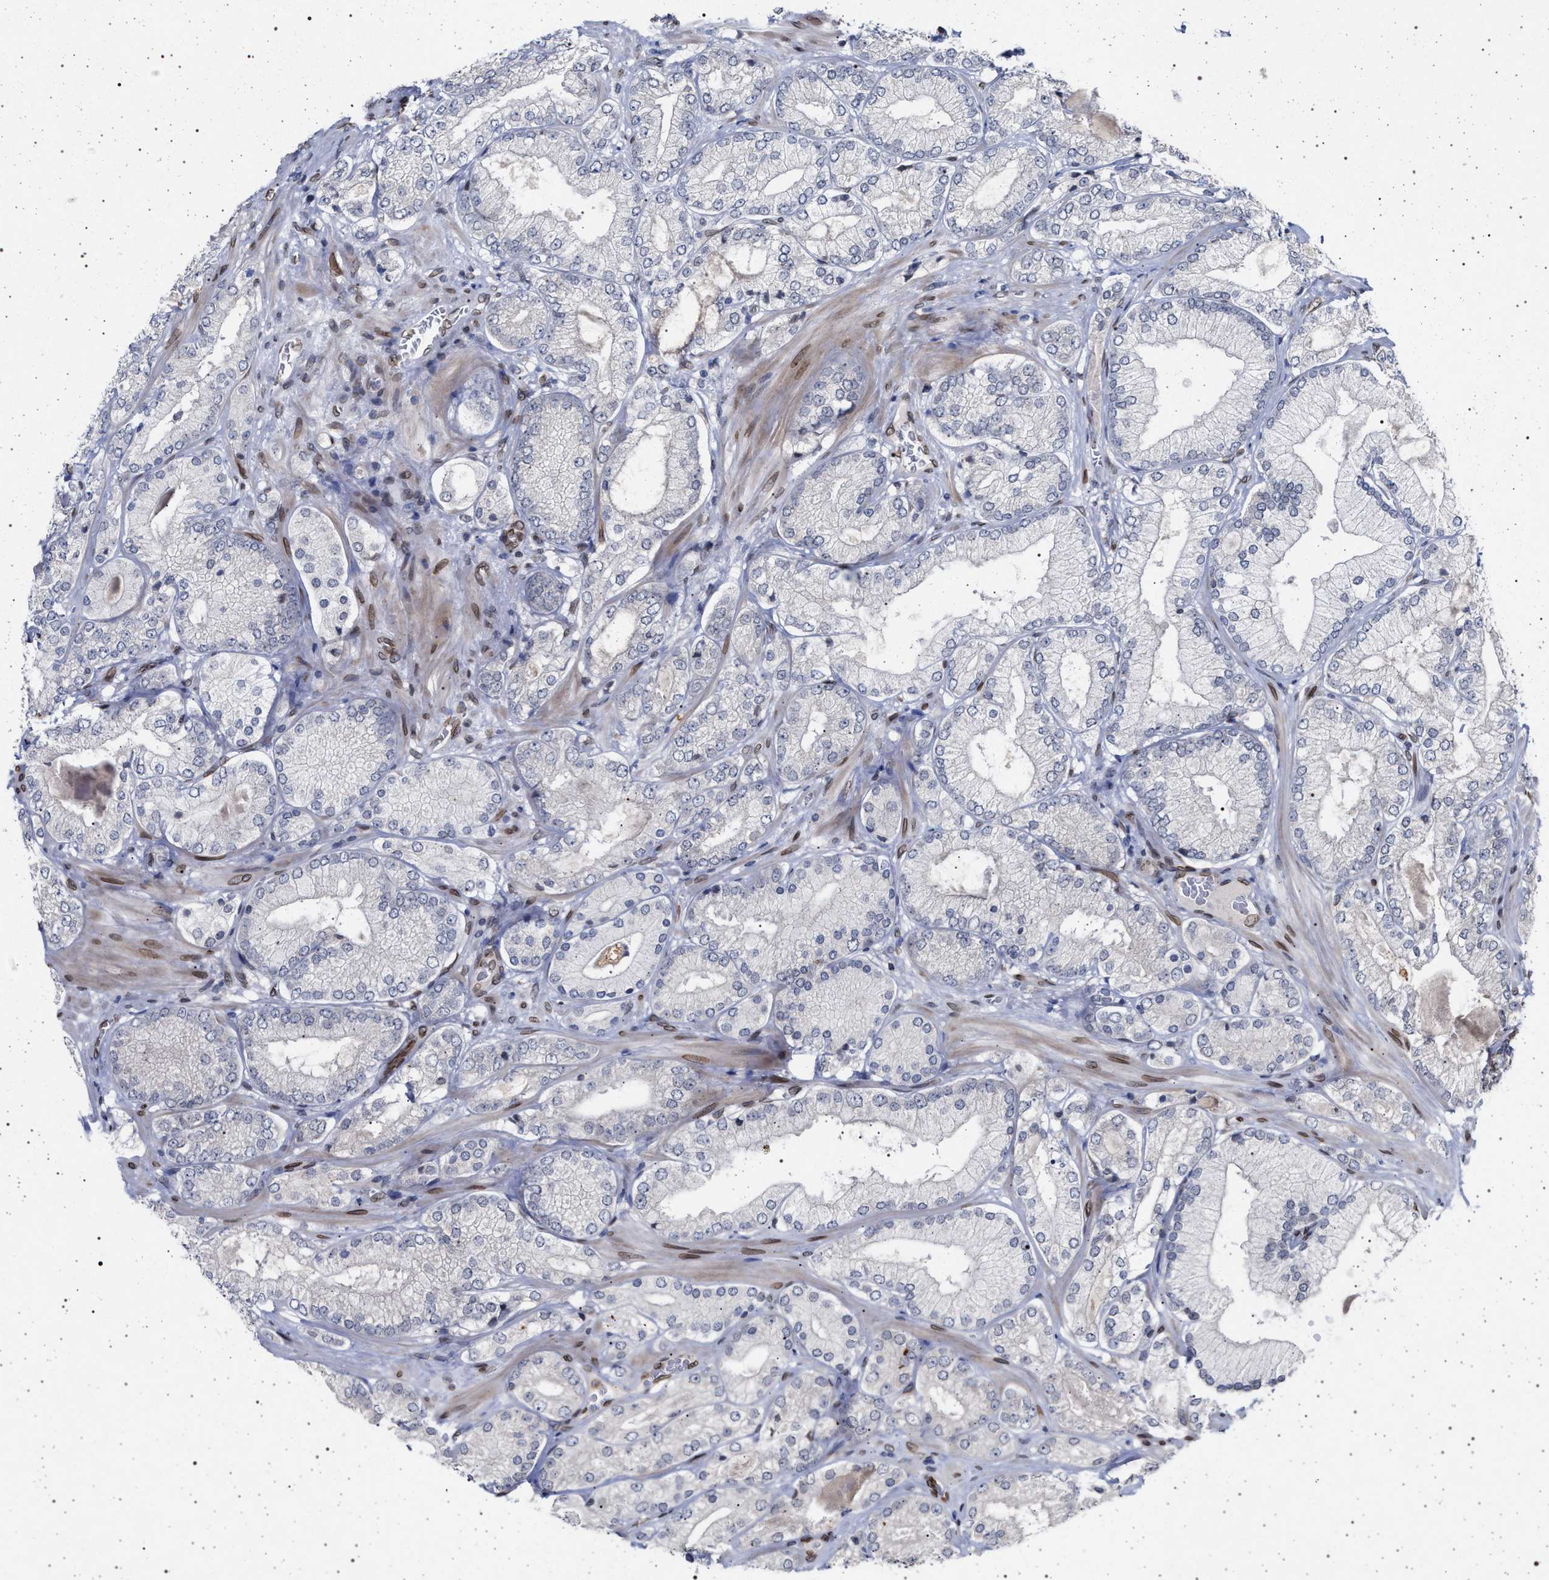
{"staining": {"intensity": "negative", "quantity": "none", "location": "none"}, "tissue": "prostate cancer", "cell_type": "Tumor cells", "image_type": "cancer", "snomed": [{"axis": "morphology", "description": "Adenocarcinoma, Low grade"}, {"axis": "topography", "description": "Prostate"}], "caption": "Tumor cells show no significant protein staining in prostate cancer.", "gene": "ING2", "patient": {"sex": "male", "age": 65}}